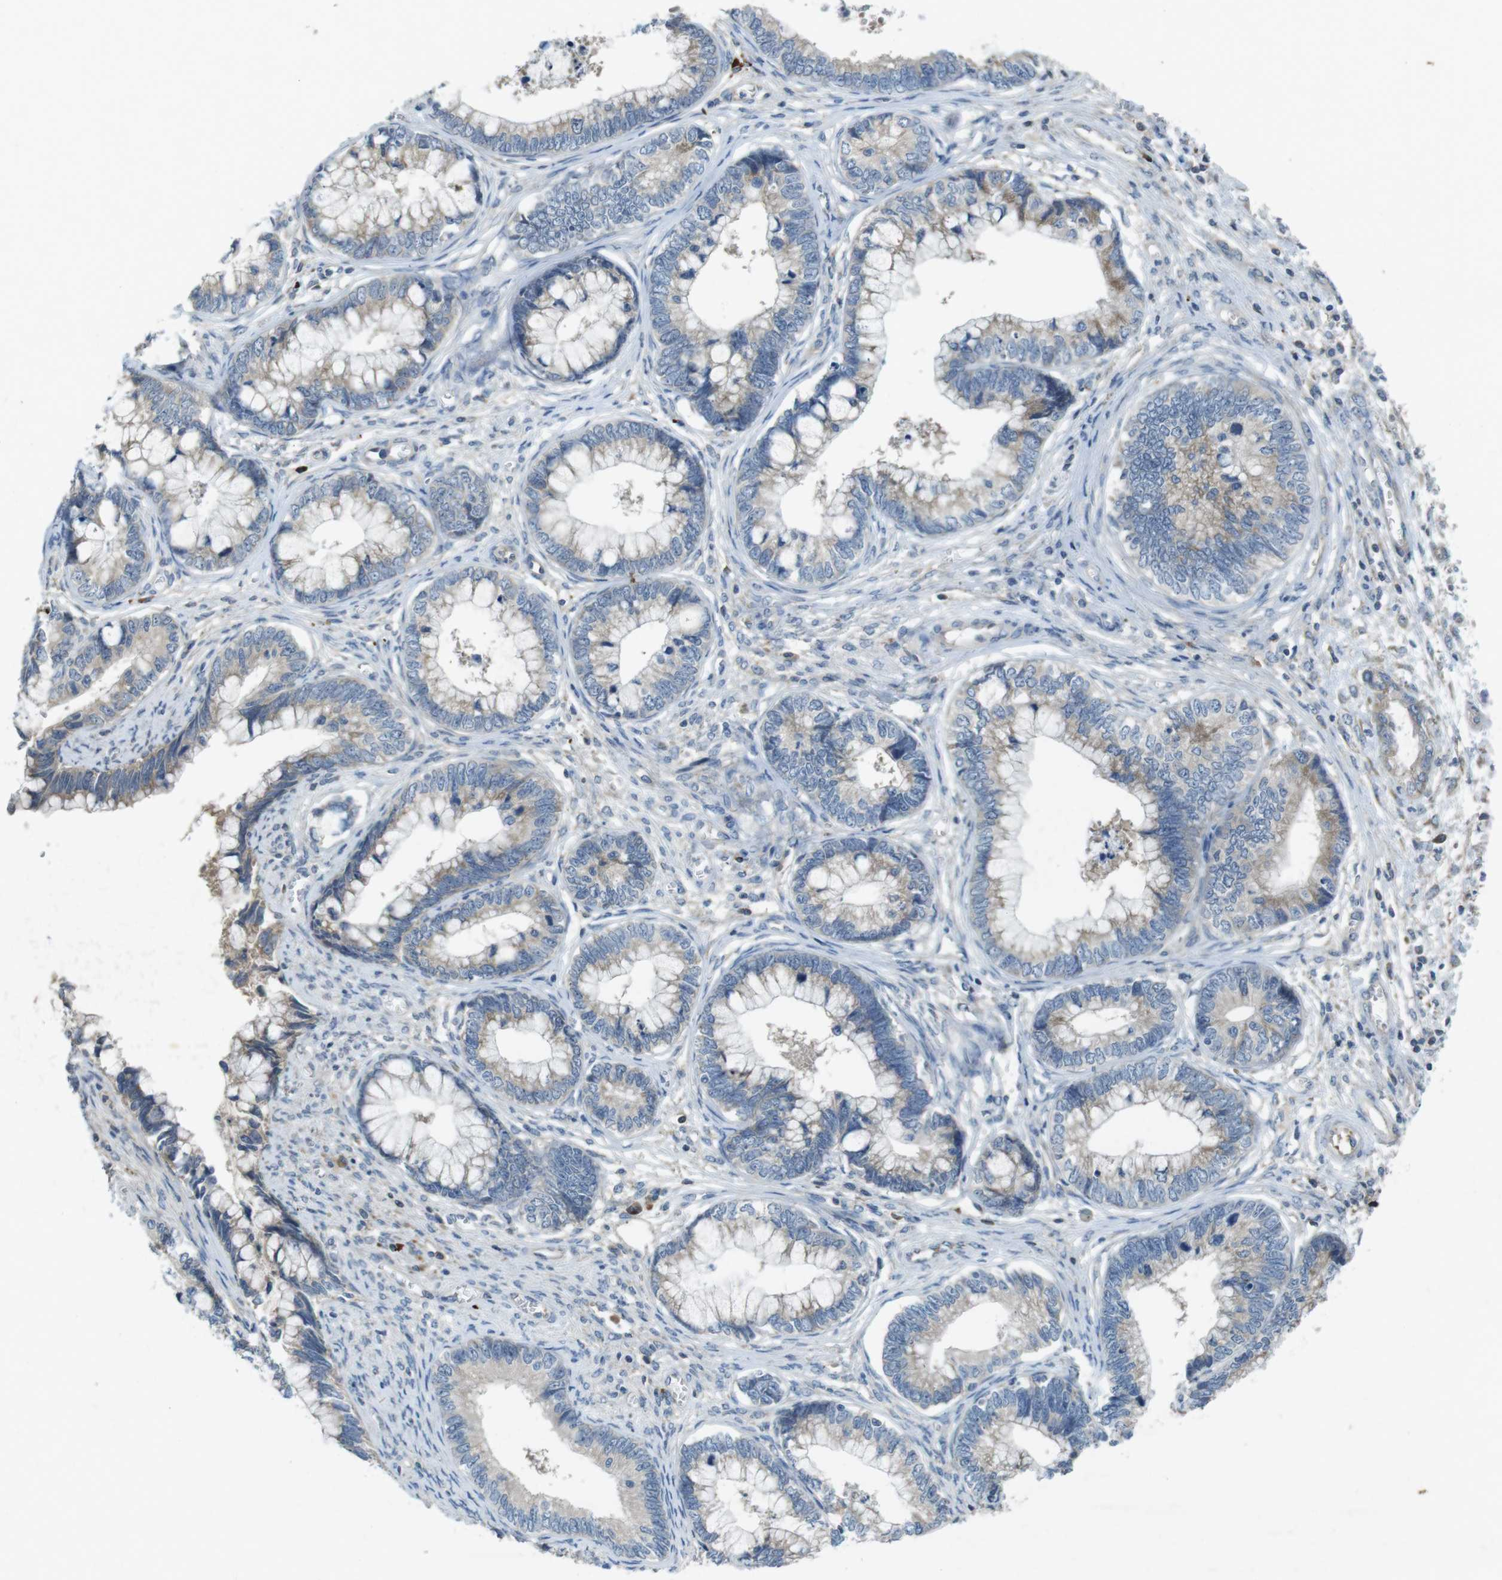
{"staining": {"intensity": "weak", "quantity": "25%-75%", "location": "cytoplasmic/membranous"}, "tissue": "cervical cancer", "cell_type": "Tumor cells", "image_type": "cancer", "snomed": [{"axis": "morphology", "description": "Adenocarcinoma, NOS"}, {"axis": "topography", "description": "Cervix"}], "caption": "DAB immunohistochemical staining of human adenocarcinoma (cervical) exhibits weak cytoplasmic/membranous protein positivity in approximately 25%-75% of tumor cells. (IHC, brightfield microscopy, high magnification).", "gene": "FLCN", "patient": {"sex": "female", "age": 44}}